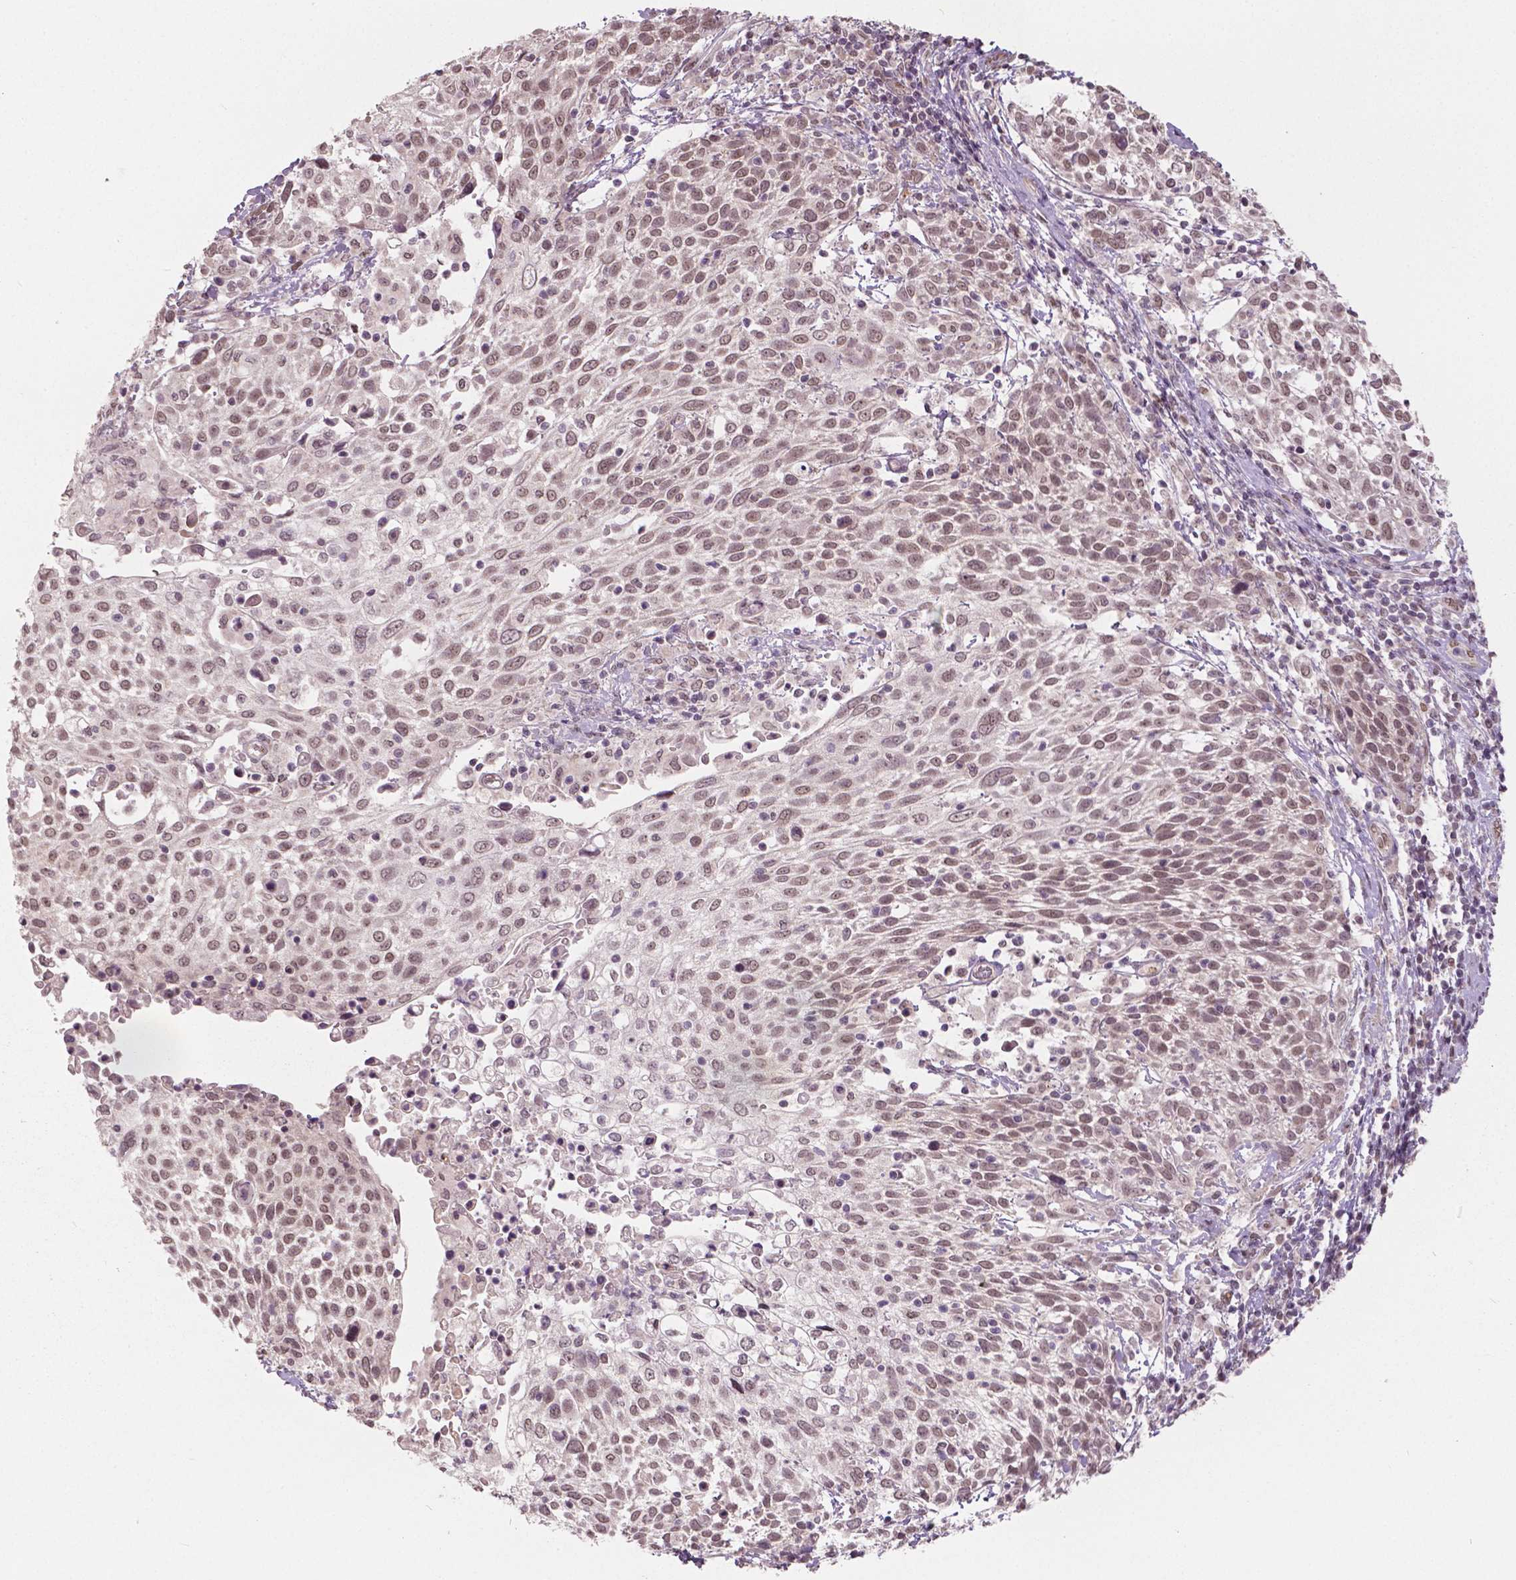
{"staining": {"intensity": "weak", "quantity": ">75%", "location": "nuclear"}, "tissue": "cervical cancer", "cell_type": "Tumor cells", "image_type": "cancer", "snomed": [{"axis": "morphology", "description": "Squamous cell carcinoma, NOS"}, {"axis": "topography", "description": "Cervix"}], "caption": "A high-resolution micrograph shows immunohistochemistry (IHC) staining of cervical cancer, which displays weak nuclear expression in about >75% of tumor cells.", "gene": "HMBOX1", "patient": {"sex": "female", "age": 61}}